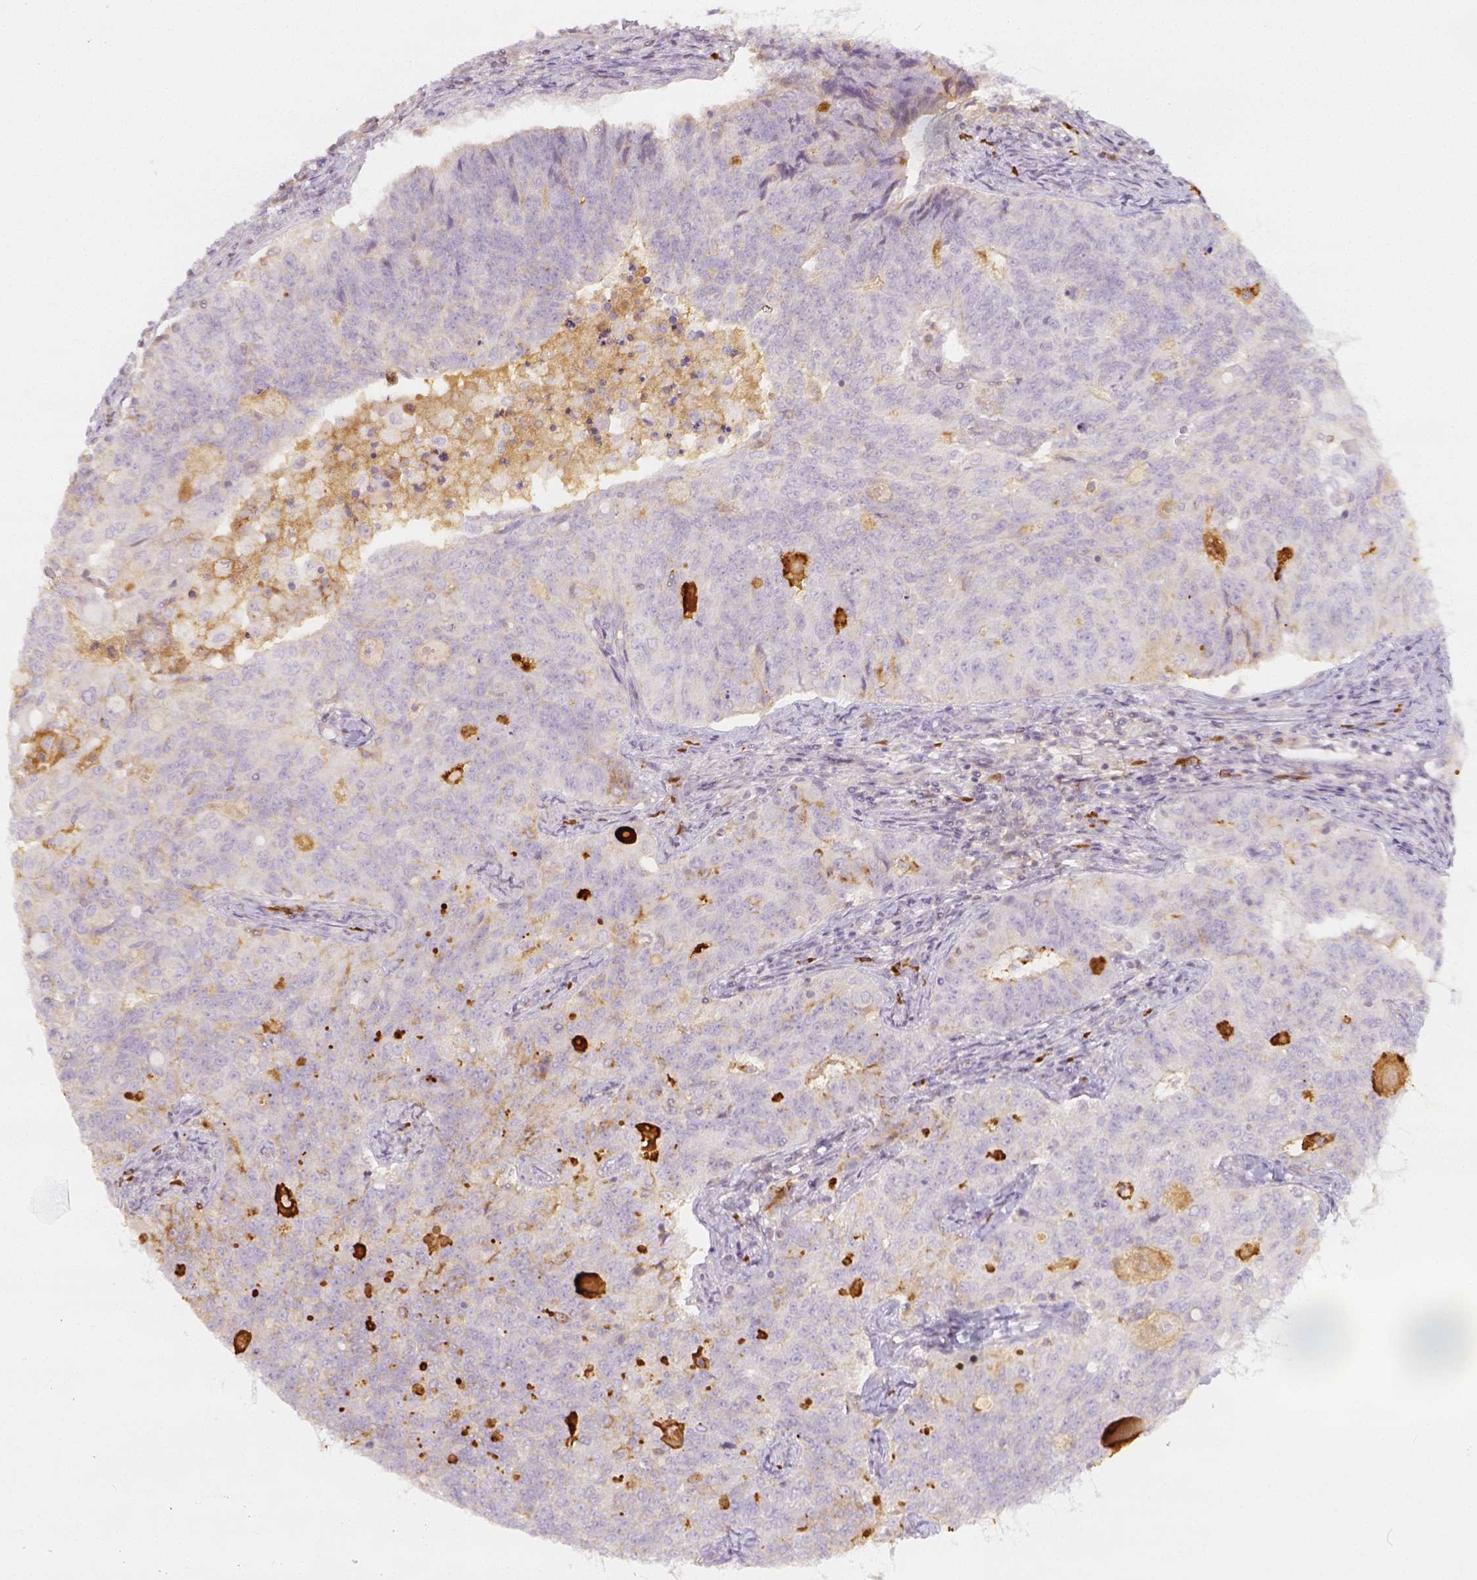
{"staining": {"intensity": "weak", "quantity": "<25%", "location": "cytoplasmic/membranous"}, "tissue": "endometrial cancer", "cell_type": "Tumor cells", "image_type": "cancer", "snomed": [{"axis": "morphology", "description": "Adenocarcinoma, NOS"}, {"axis": "topography", "description": "Endometrium"}], "caption": "There is no significant staining in tumor cells of adenocarcinoma (endometrial). (Stains: DAB immunohistochemistry with hematoxylin counter stain, Microscopy: brightfield microscopy at high magnification).", "gene": "PTPRJ", "patient": {"sex": "female", "age": 43}}